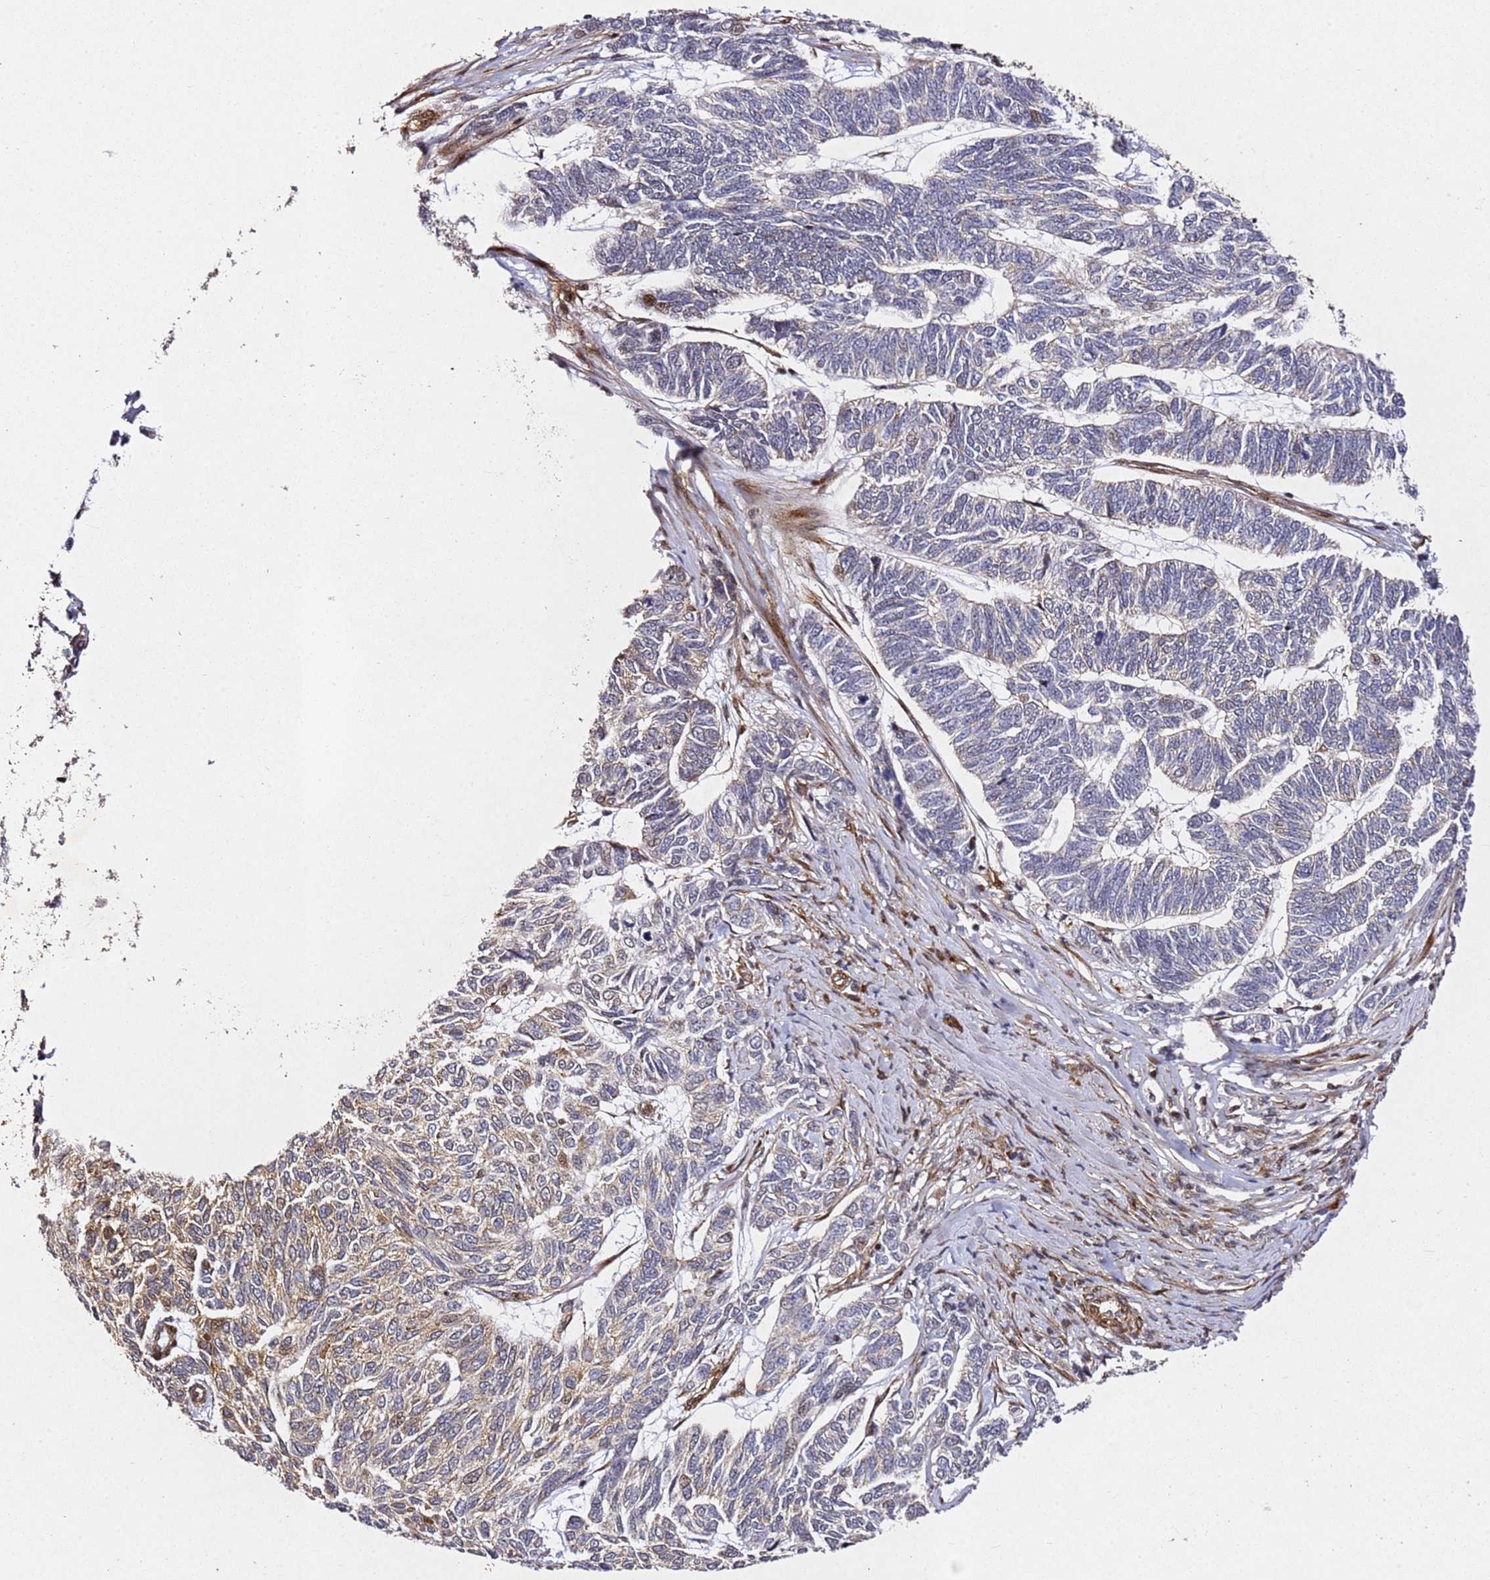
{"staining": {"intensity": "weak", "quantity": "<25%", "location": "cytoplasmic/membranous"}, "tissue": "skin cancer", "cell_type": "Tumor cells", "image_type": "cancer", "snomed": [{"axis": "morphology", "description": "Basal cell carcinoma"}, {"axis": "topography", "description": "Skin"}], "caption": "The histopathology image displays no significant positivity in tumor cells of skin basal cell carcinoma.", "gene": "ZNF296", "patient": {"sex": "female", "age": 65}}